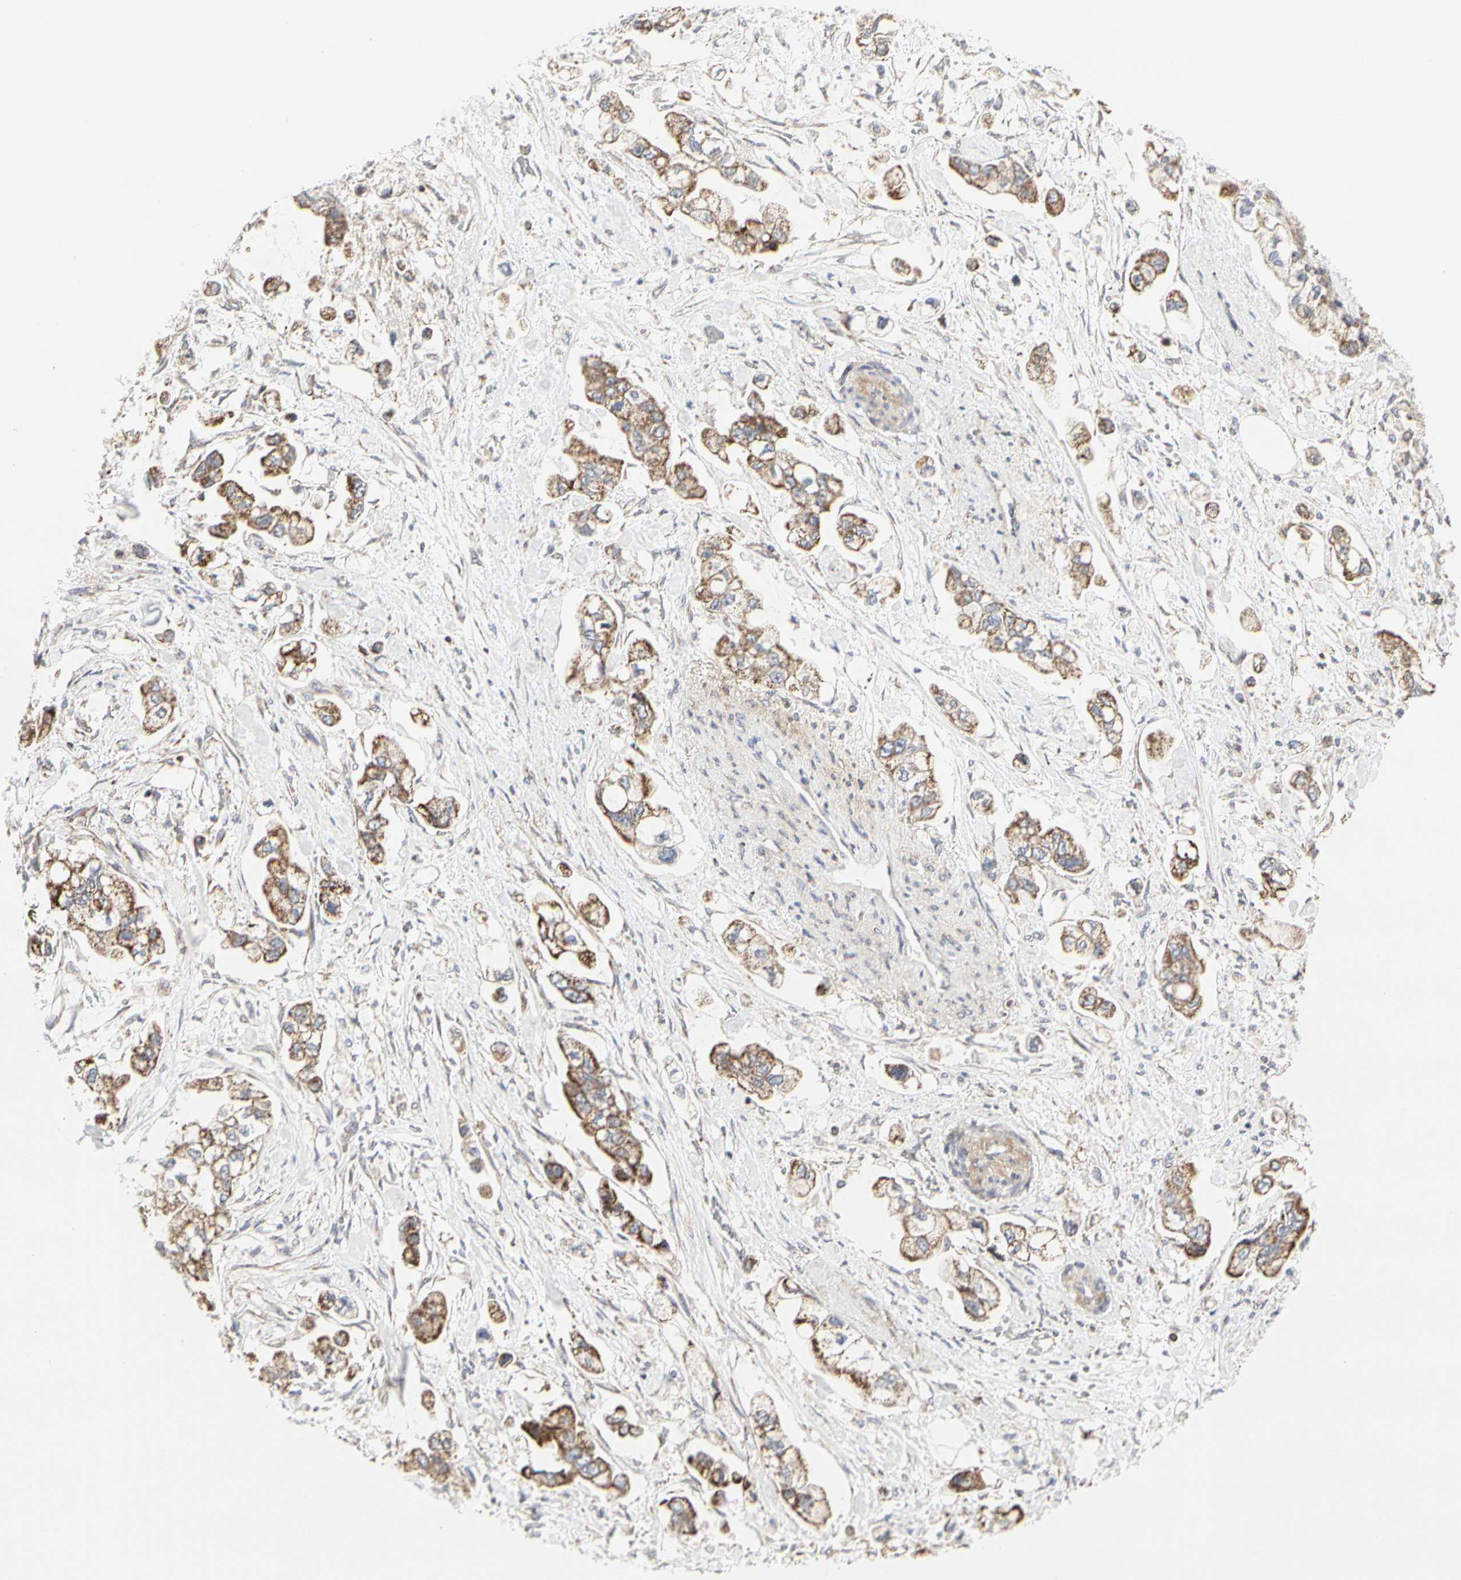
{"staining": {"intensity": "moderate", "quantity": ">75%", "location": "cytoplasmic/membranous"}, "tissue": "stomach cancer", "cell_type": "Tumor cells", "image_type": "cancer", "snomed": [{"axis": "morphology", "description": "Adenocarcinoma, NOS"}, {"axis": "topography", "description": "Stomach"}], "caption": "Immunohistochemical staining of human stomach cancer (adenocarcinoma) demonstrates moderate cytoplasmic/membranous protein positivity in approximately >75% of tumor cells.", "gene": "TSKU", "patient": {"sex": "male", "age": 62}}